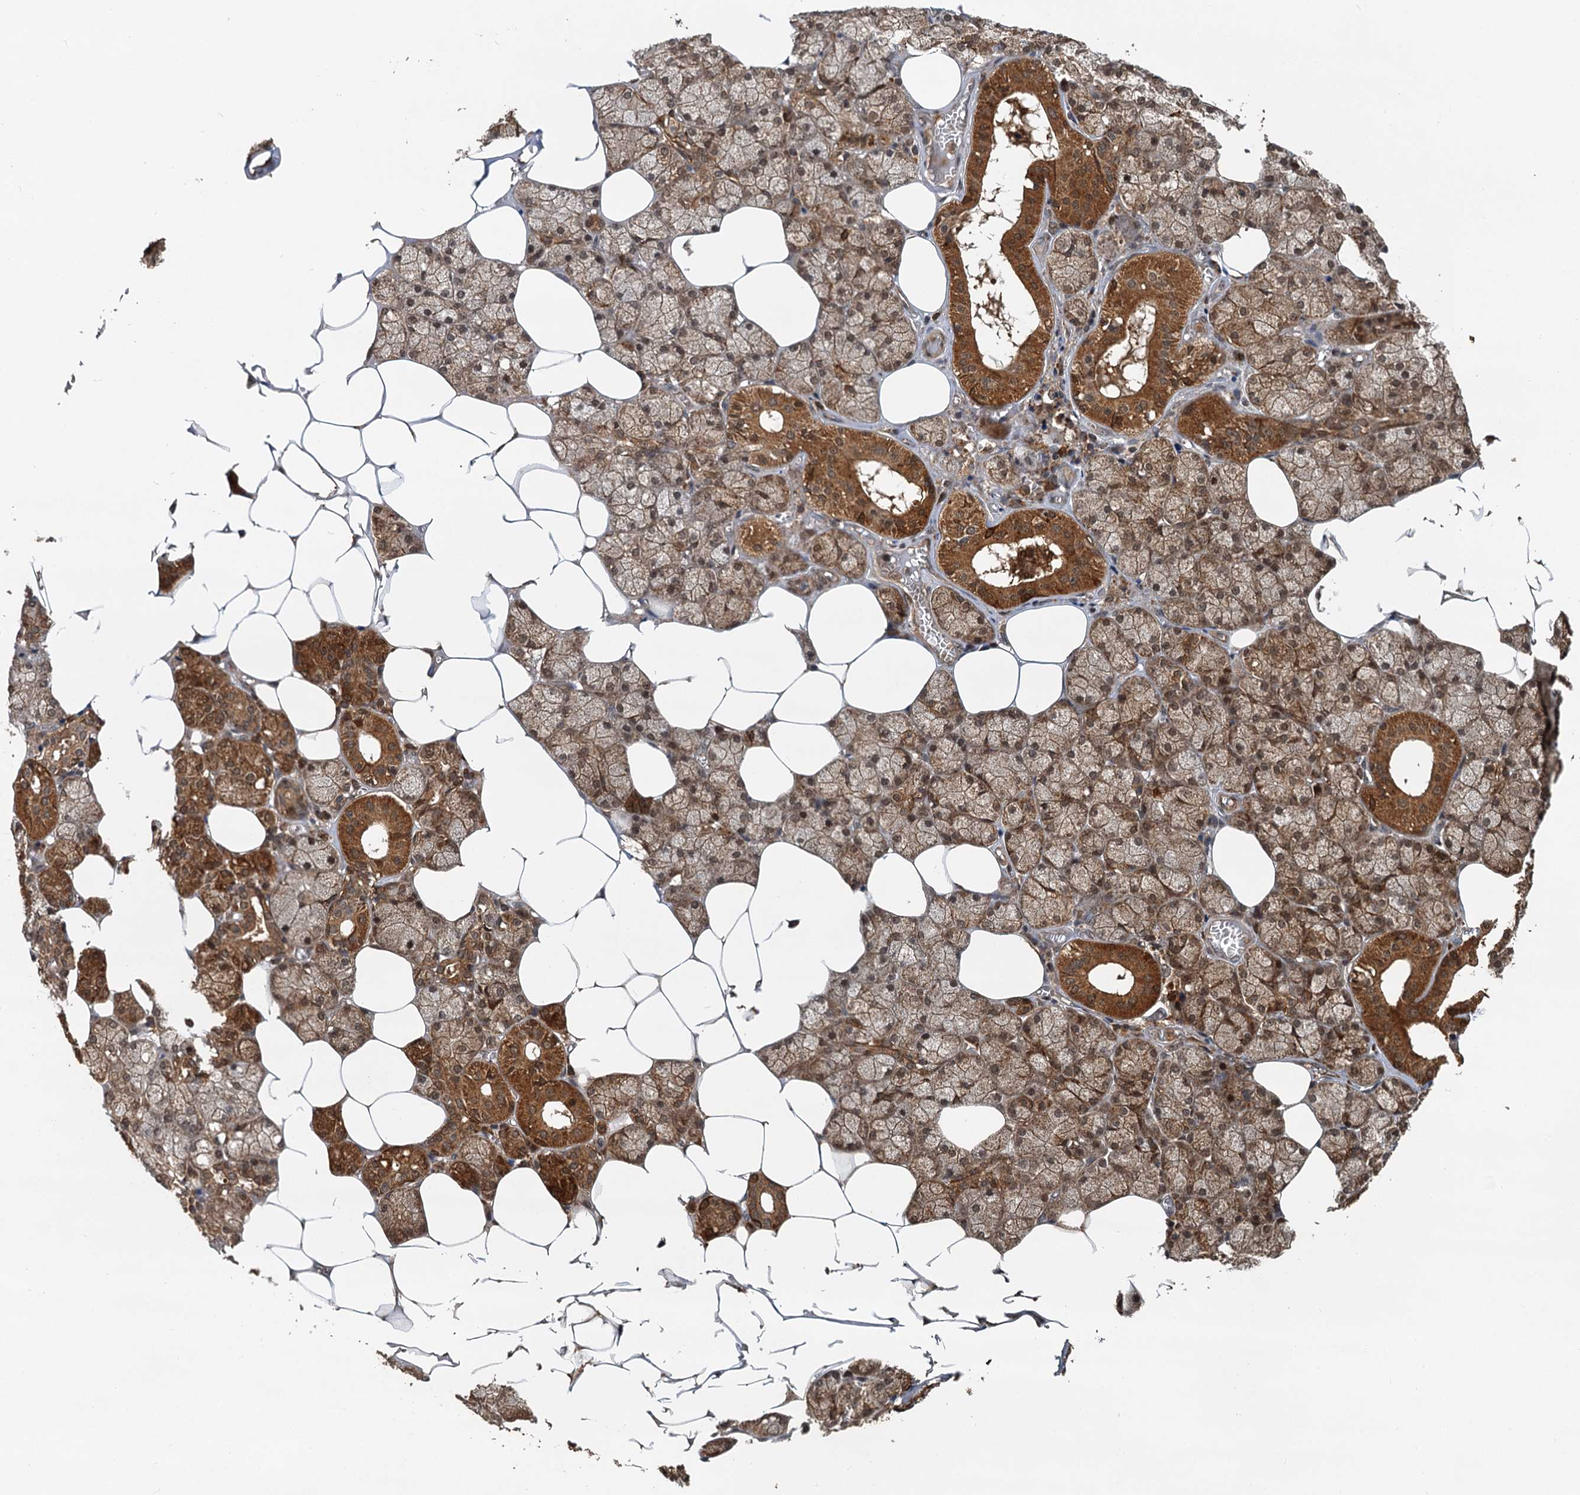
{"staining": {"intensity": "strong", "quantity": ">75%", "location": "cytoplasmic/membranous,nuclear"}, "tissue": "salivary gland", "cell_type": "Glandular cells", "image_type": "normal", "snomed": [{"axis": "morphology", "description": "Normal tissue, NOS"}, {"axis": "topography", "description": "Salivary gland"}], "caption": "The micrograph shows staining of normal salivary gland, revealing strong cytoplasmic/membranous,nuclear protein positivity (brown color) within glandular cells.", "gene": "STUB1", "patient": {"sex": "male", "age": 62}}